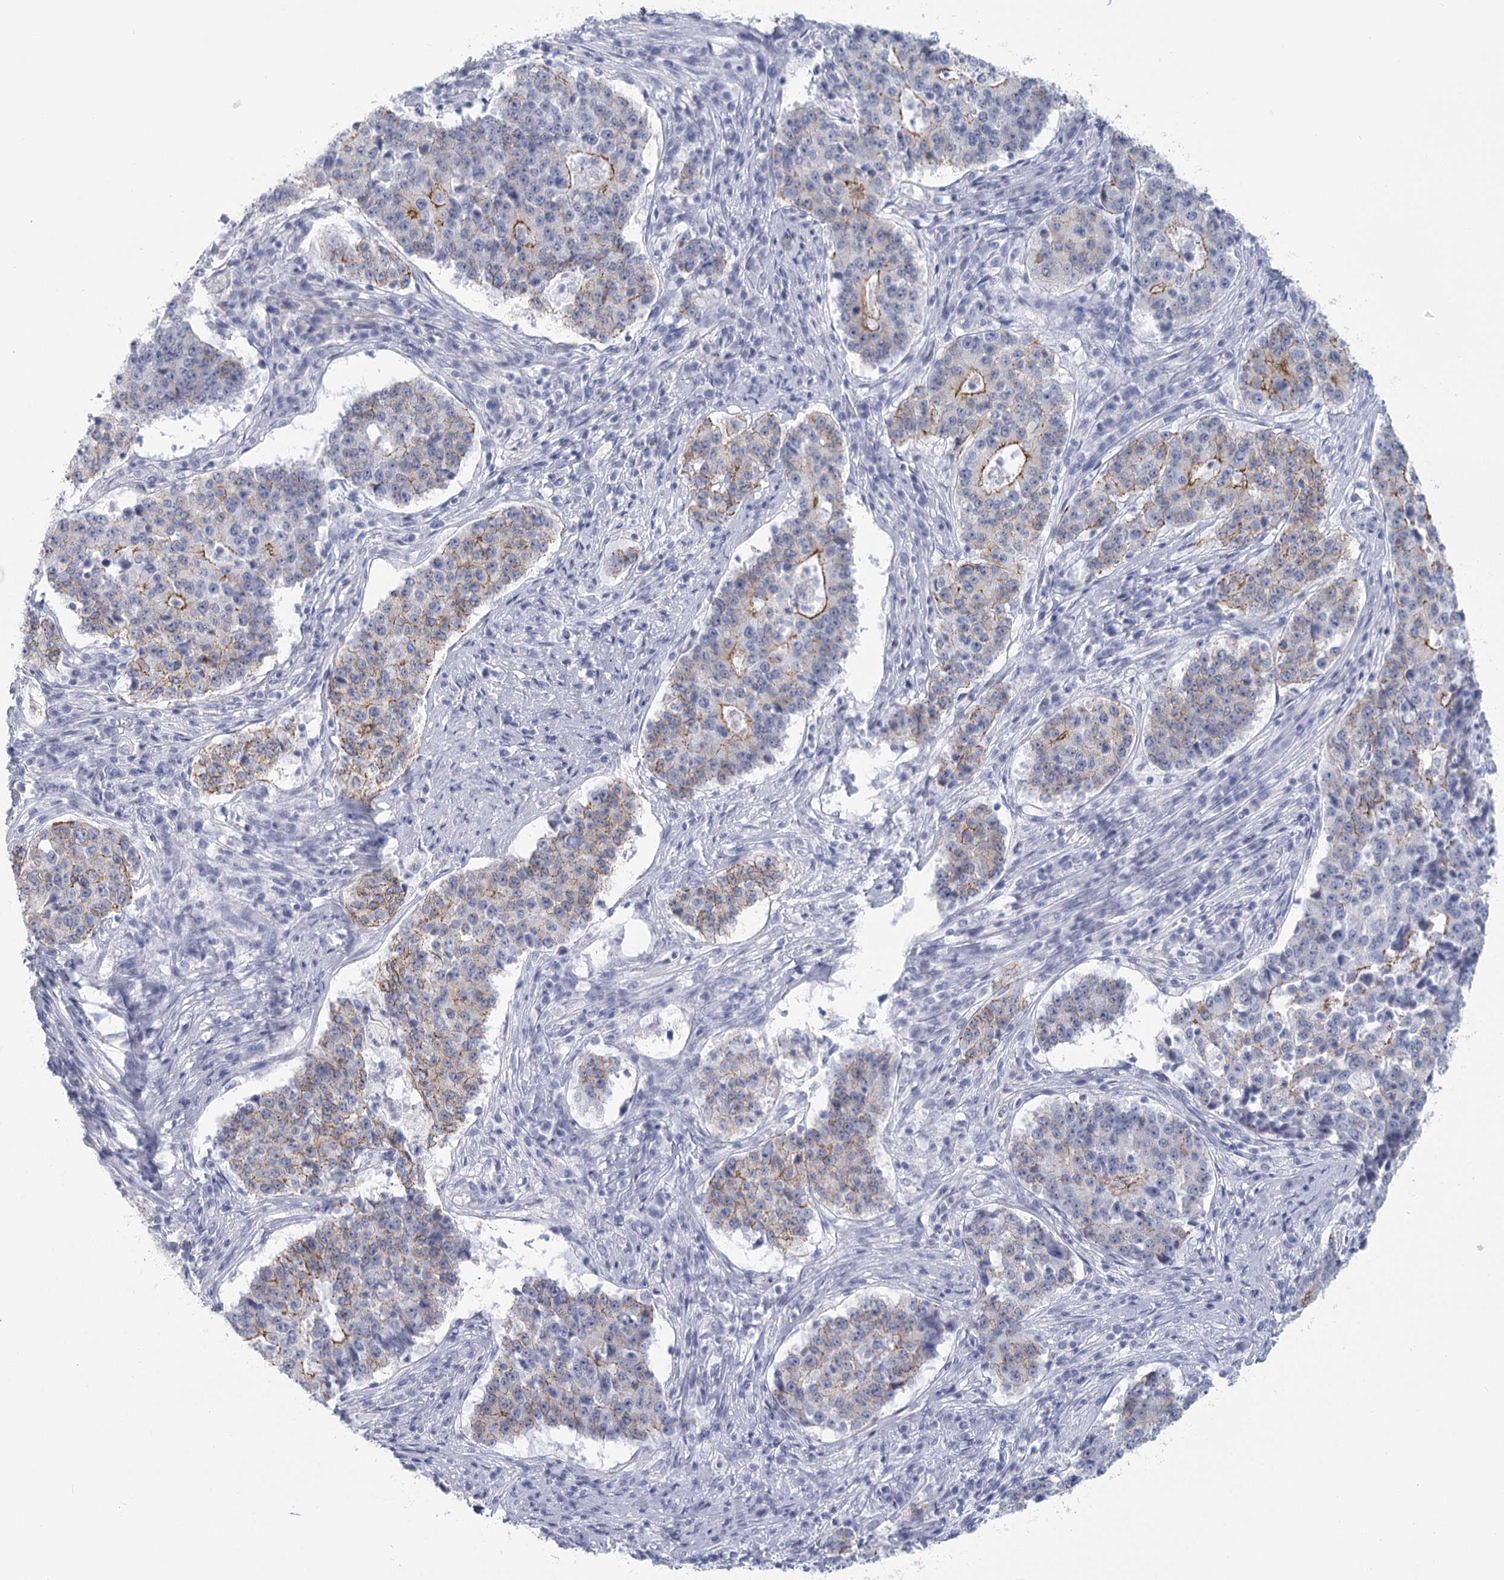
{"staining": {"intensity": "moderate", "quantity": "<25%", "location": "cytoplasmic/membranous"}, "tissue": "stomach cancer", "cell_type": "Tumor cells", "image_type": "cancer", "snomed": [{"axis": "morphology", "description": "Adenocarcinoma, NOS"}, {"axis": "topography", "description": "Stomach"}], "caption": "An image of human stomach adenocarcinoma stained for a protein exhibits moderate cytoplasmic/membranous brown staining in tumor cells. Immunohistochemistry stains the protein in brown and the nuclei are stained blue.", "gene": "WNT8B", "patient": {"sex": "male", "age": 59}}